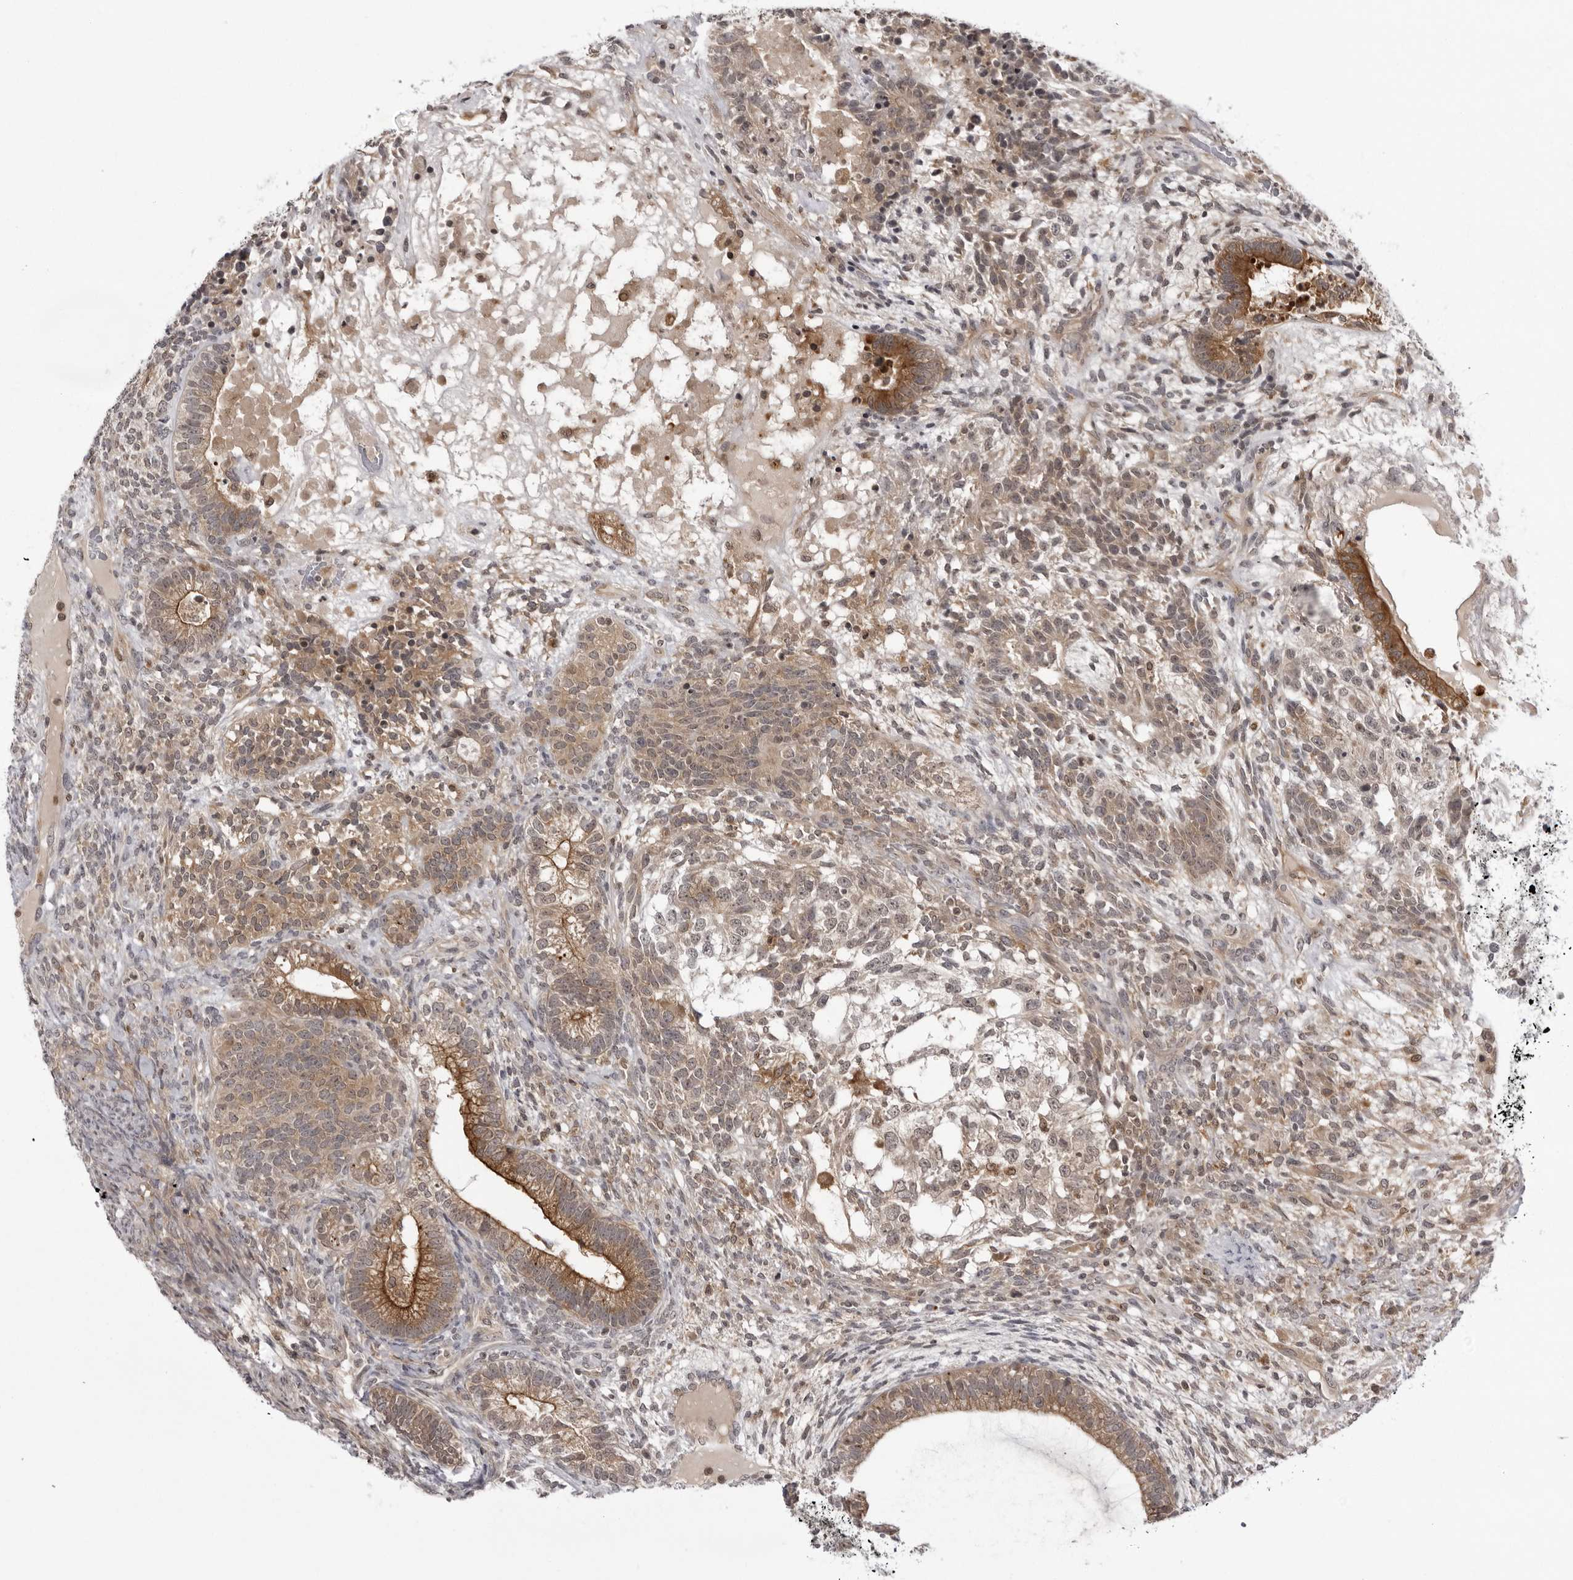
{"staining": {"intensity": "moderate", "quantity": ">75%", "location": "cytoplasmic/membranous"}, "tissue": "testis cancer", "cell_type": "Tumor cells", "image_type": "cancer", "snomed": [{"axis": "morphology", "description": "Seminoma, NOS"}, {"axis": "morphology", "description": "Carcinoma, Embryonal, NOS"}, {"axis": "topography", "description": "Testis"}], "caption": "An immunohistochemistry photomicrograph of neoplastic tissue is shown. Protein staining in brown labels moderate cytoplasmic/membranous positivity in testis seminoma within tumor cells.", "gene": "USP43", "patient": {"sex": "male", "age": 28}}